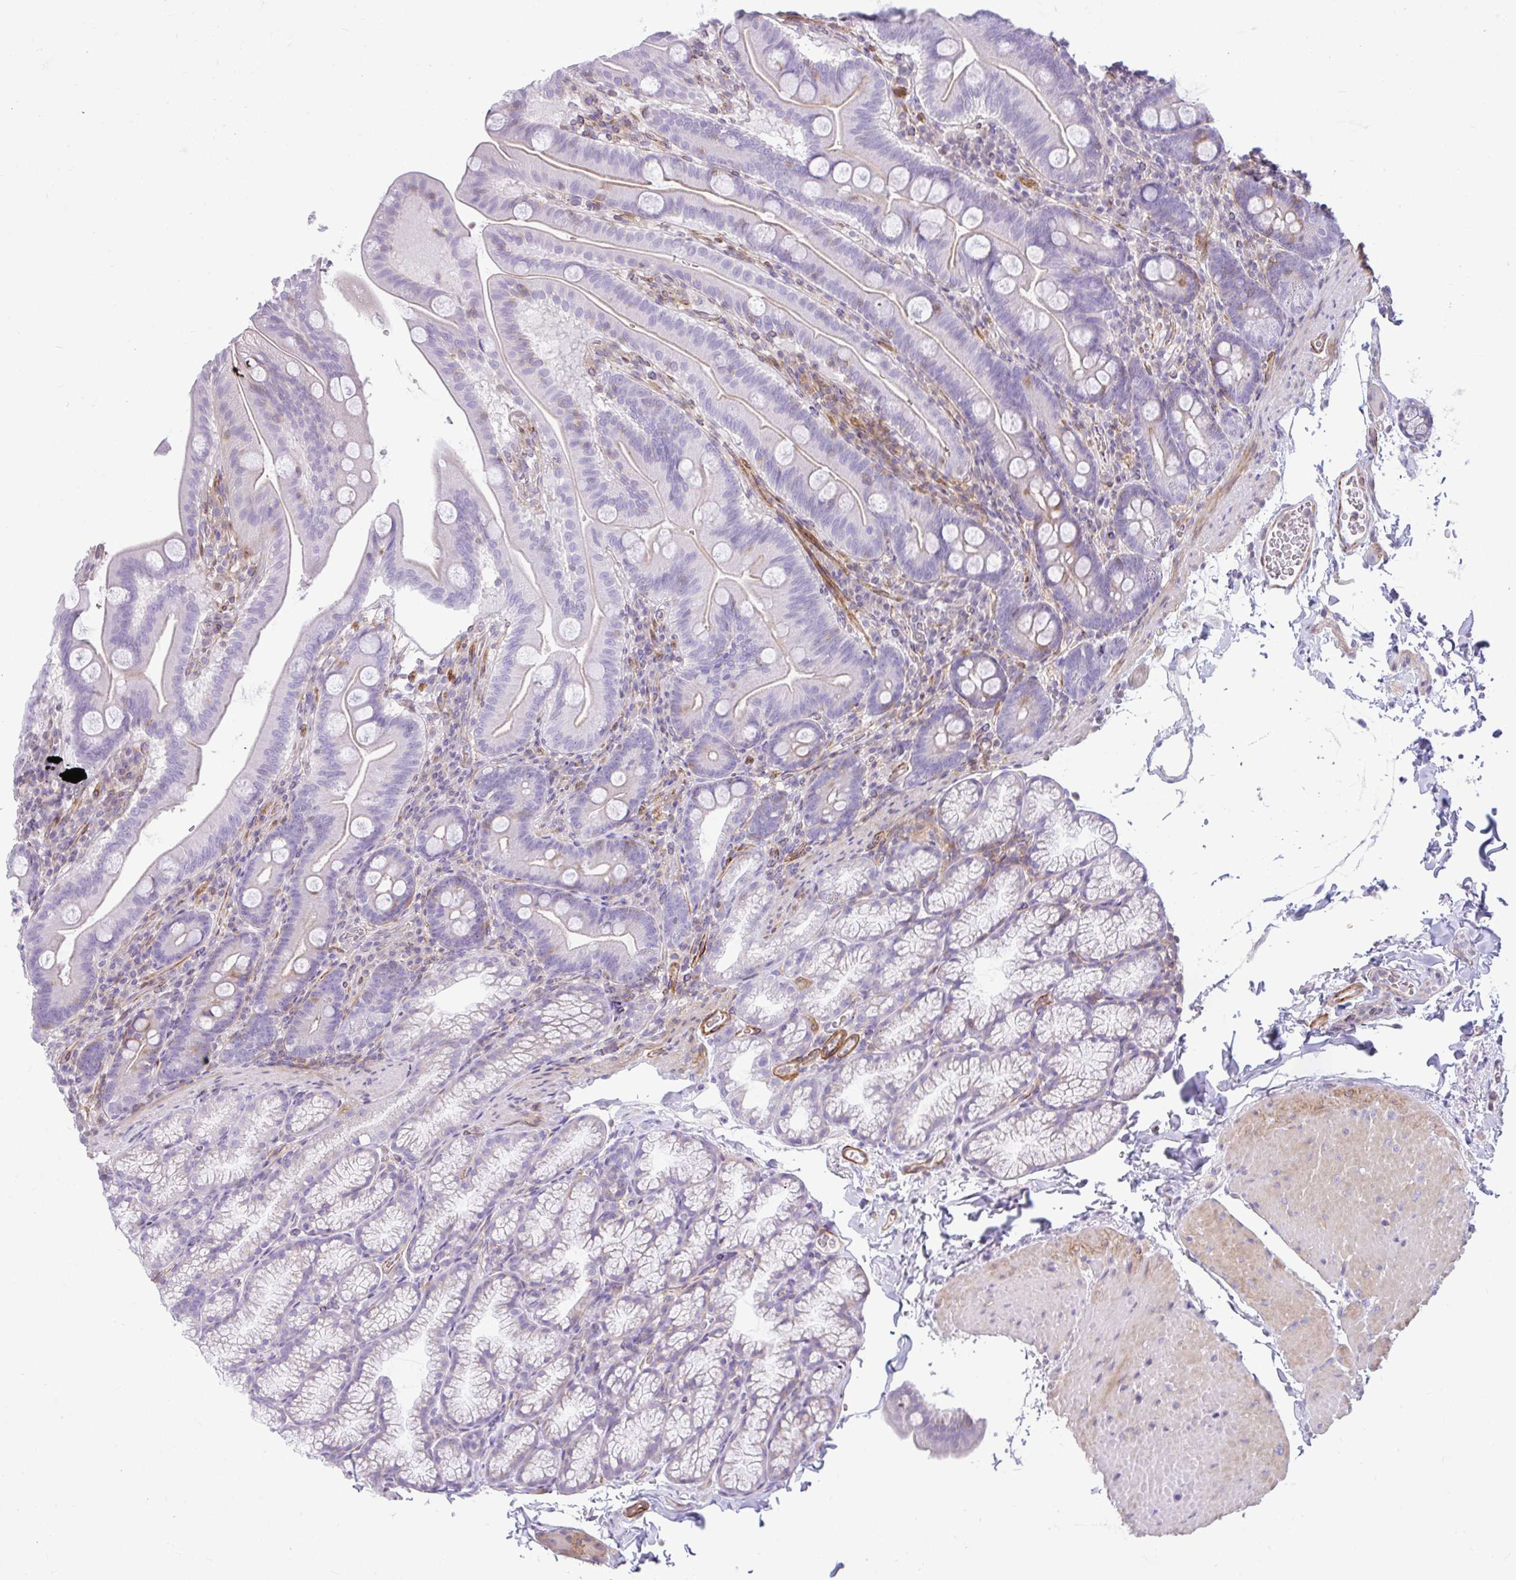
{"staining": {"intensity": "negative", "quantity": "none", "location": "none"}, "tissue": "duodenum", "cell_type": "Glandular cells", "image_type": "normal", "snomed": [{"axis": "morphology", "description": "Normal tissue, NOS"}, {"axis": "topography", "description": "Duodenum"}], "caption": "DAB (3,3'-diaminobenzidine) immunohistochemical staining of unremarkable duodenum reveals no significant expression in glandular cells. (DAB immunohistochemistry (IHC), high magnification).", "gene": "CDRT15", "patient": {"sex": "male", "age": 59}}